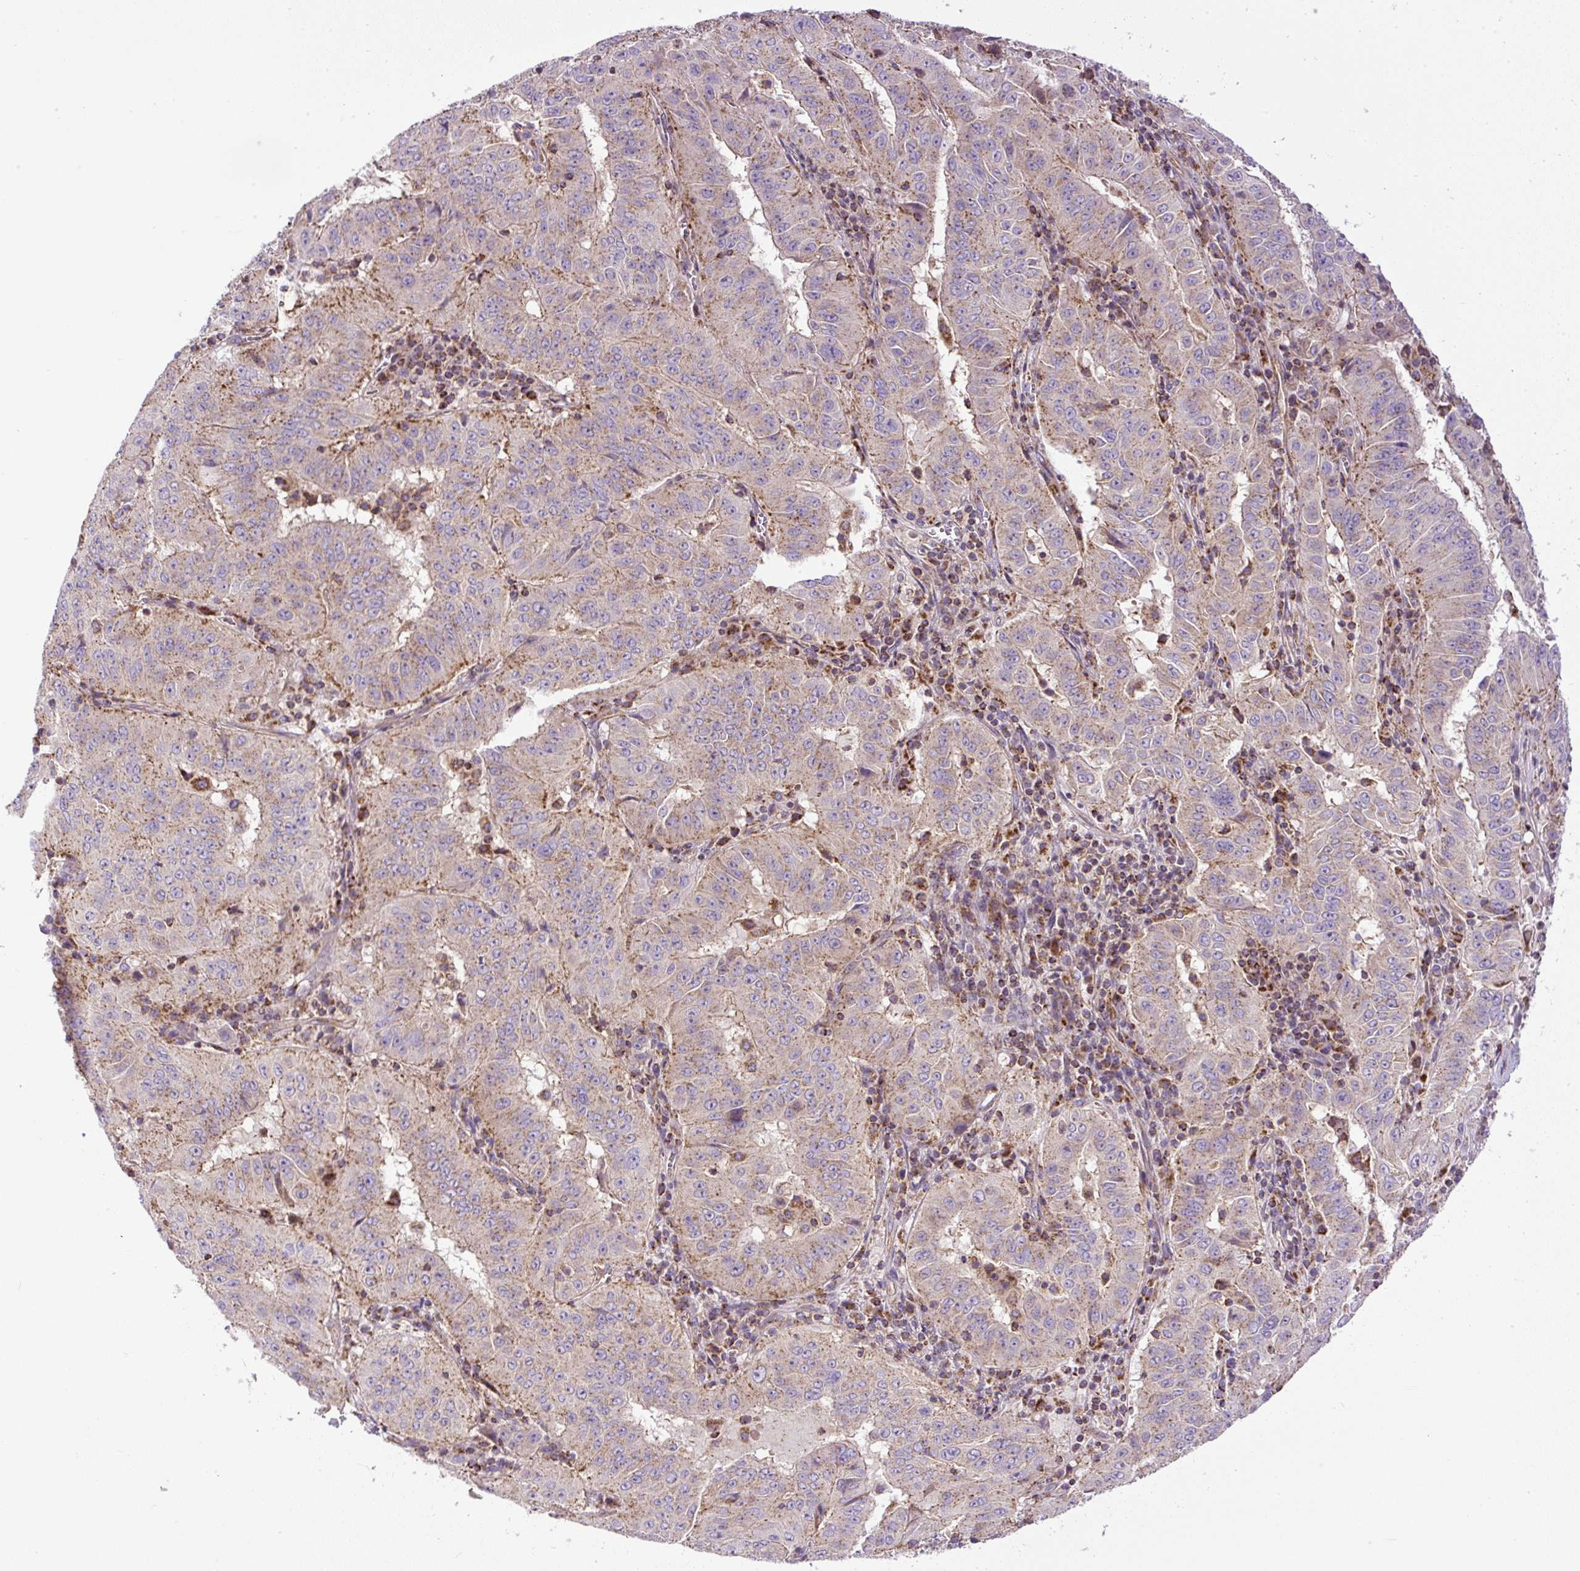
{"staining": {"intensity": "weak", "quantity": "25%-75%", "location": "cytoplasmic/membranous"}, "tissue": "pancreatic cancer", "cell_type": "Tumor cells", "image_type": "cancer", "snomed": [{"axis": "morphology", "description": "Adenocarcinoma, NOS"}, {"axis": "topography", "description": "Pancreas"}], "caption": "An IHC histopathology image of tumor tissue is shown. Protein staining in brown highlights weak cytoplasmic/membranous positivity in pancreatic cancer within tumor cells.", "gene": "ZNF547", "patient": {"sex": "male", "age": 63}}